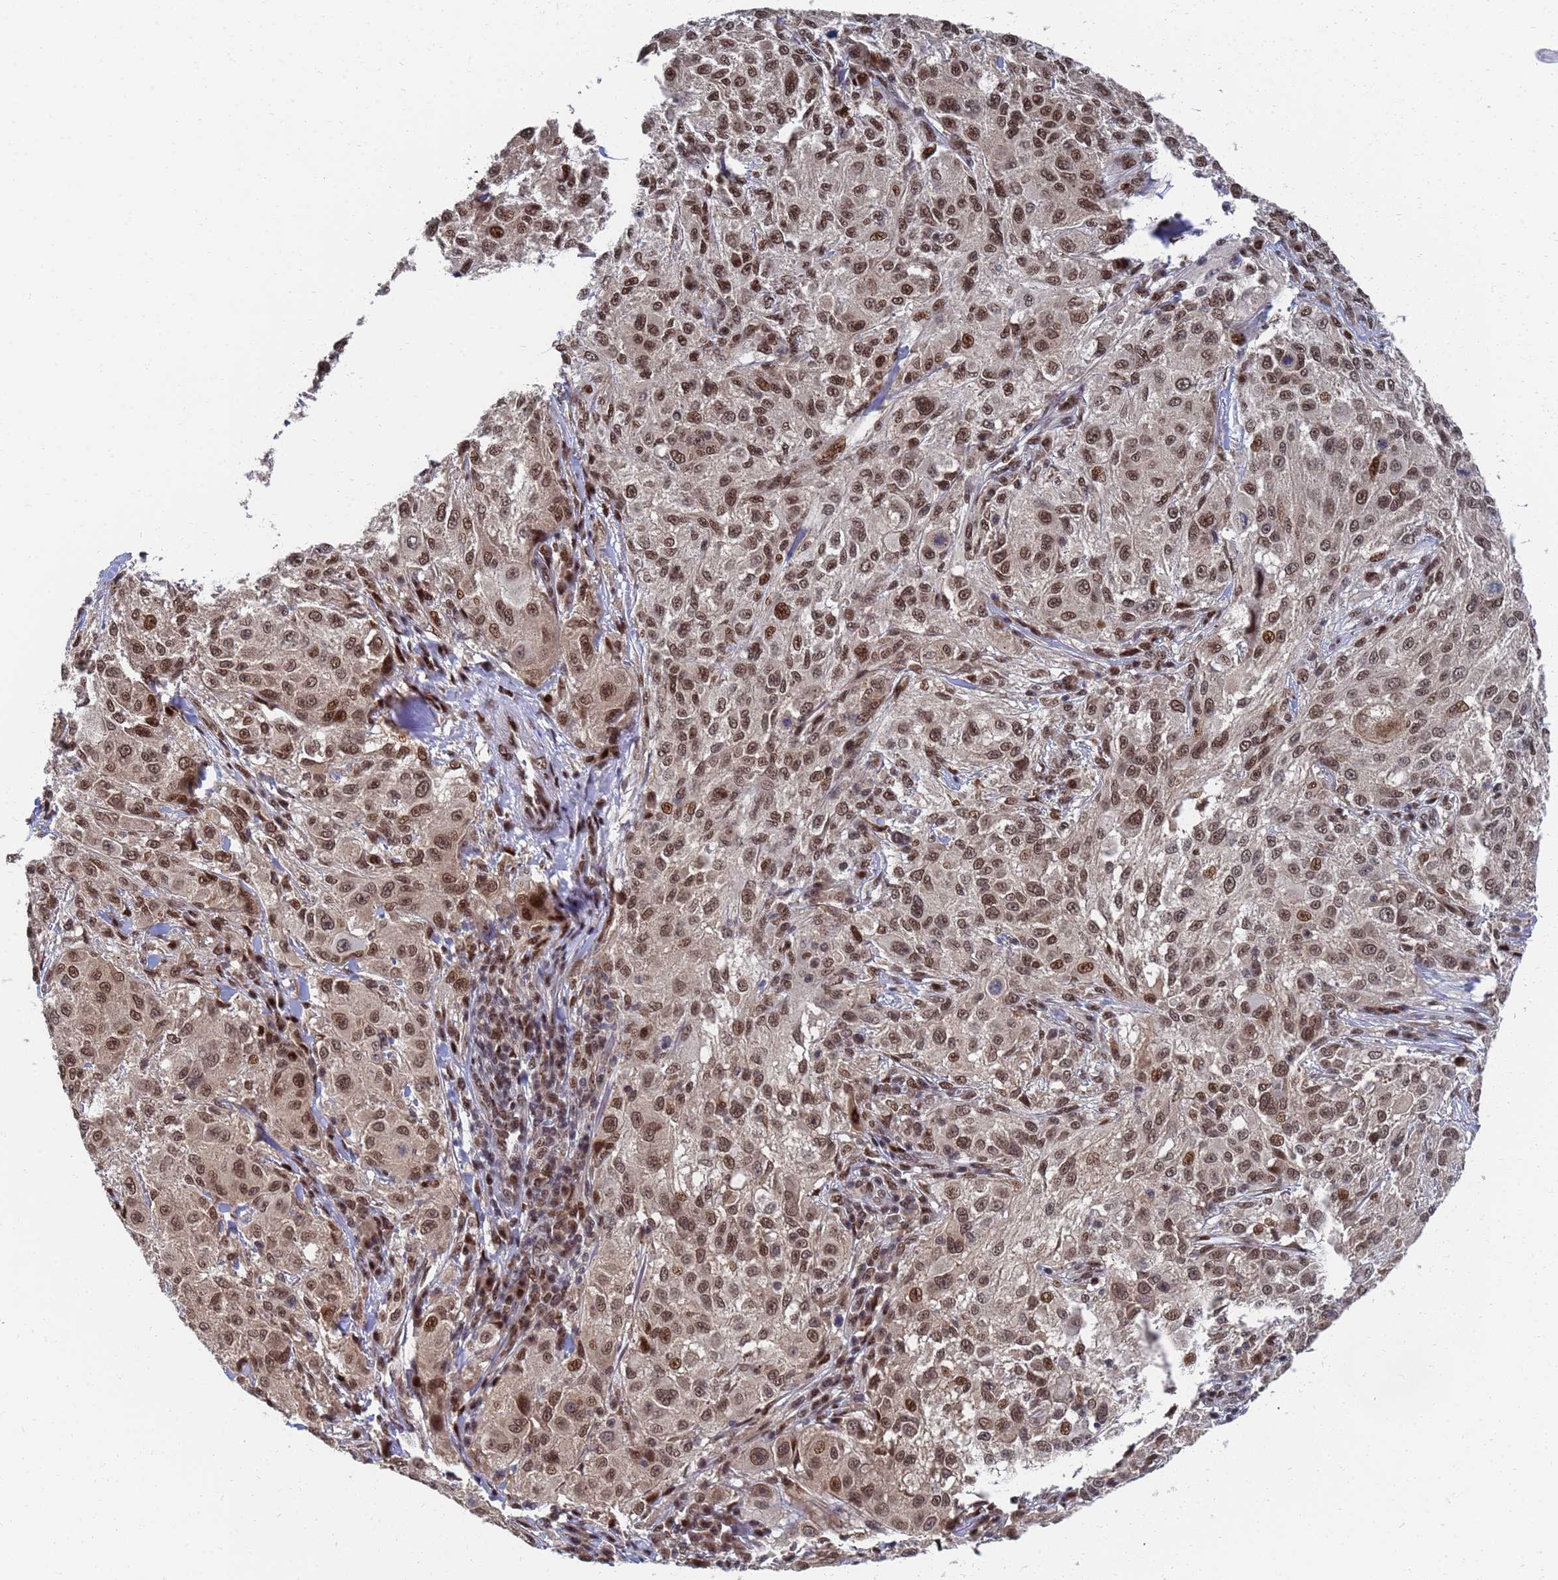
{"staining": {"intensity": "moderate", "quantity": ">75%", "location": "nuclear"}, "tissue": "melanoma", "cell_type": "Tumor cells", "image_type": "cancer", "snomed": [{"axis": "morphology", "description": "Necrosis, NOS"}, {"axis": "morphology", "description": "Malignant melanoma, NOS"}, {"axis": "topography", "description": "Skin"}], "caption": "Immunohistochemical staining of malignant melanoma shows moderate nuclear protein positivity in approximately >75% of tumor cells. Nuclei are stained in blue.", "gene": "AP5Z1", "patient": {"sex": "female", "age": 87}}